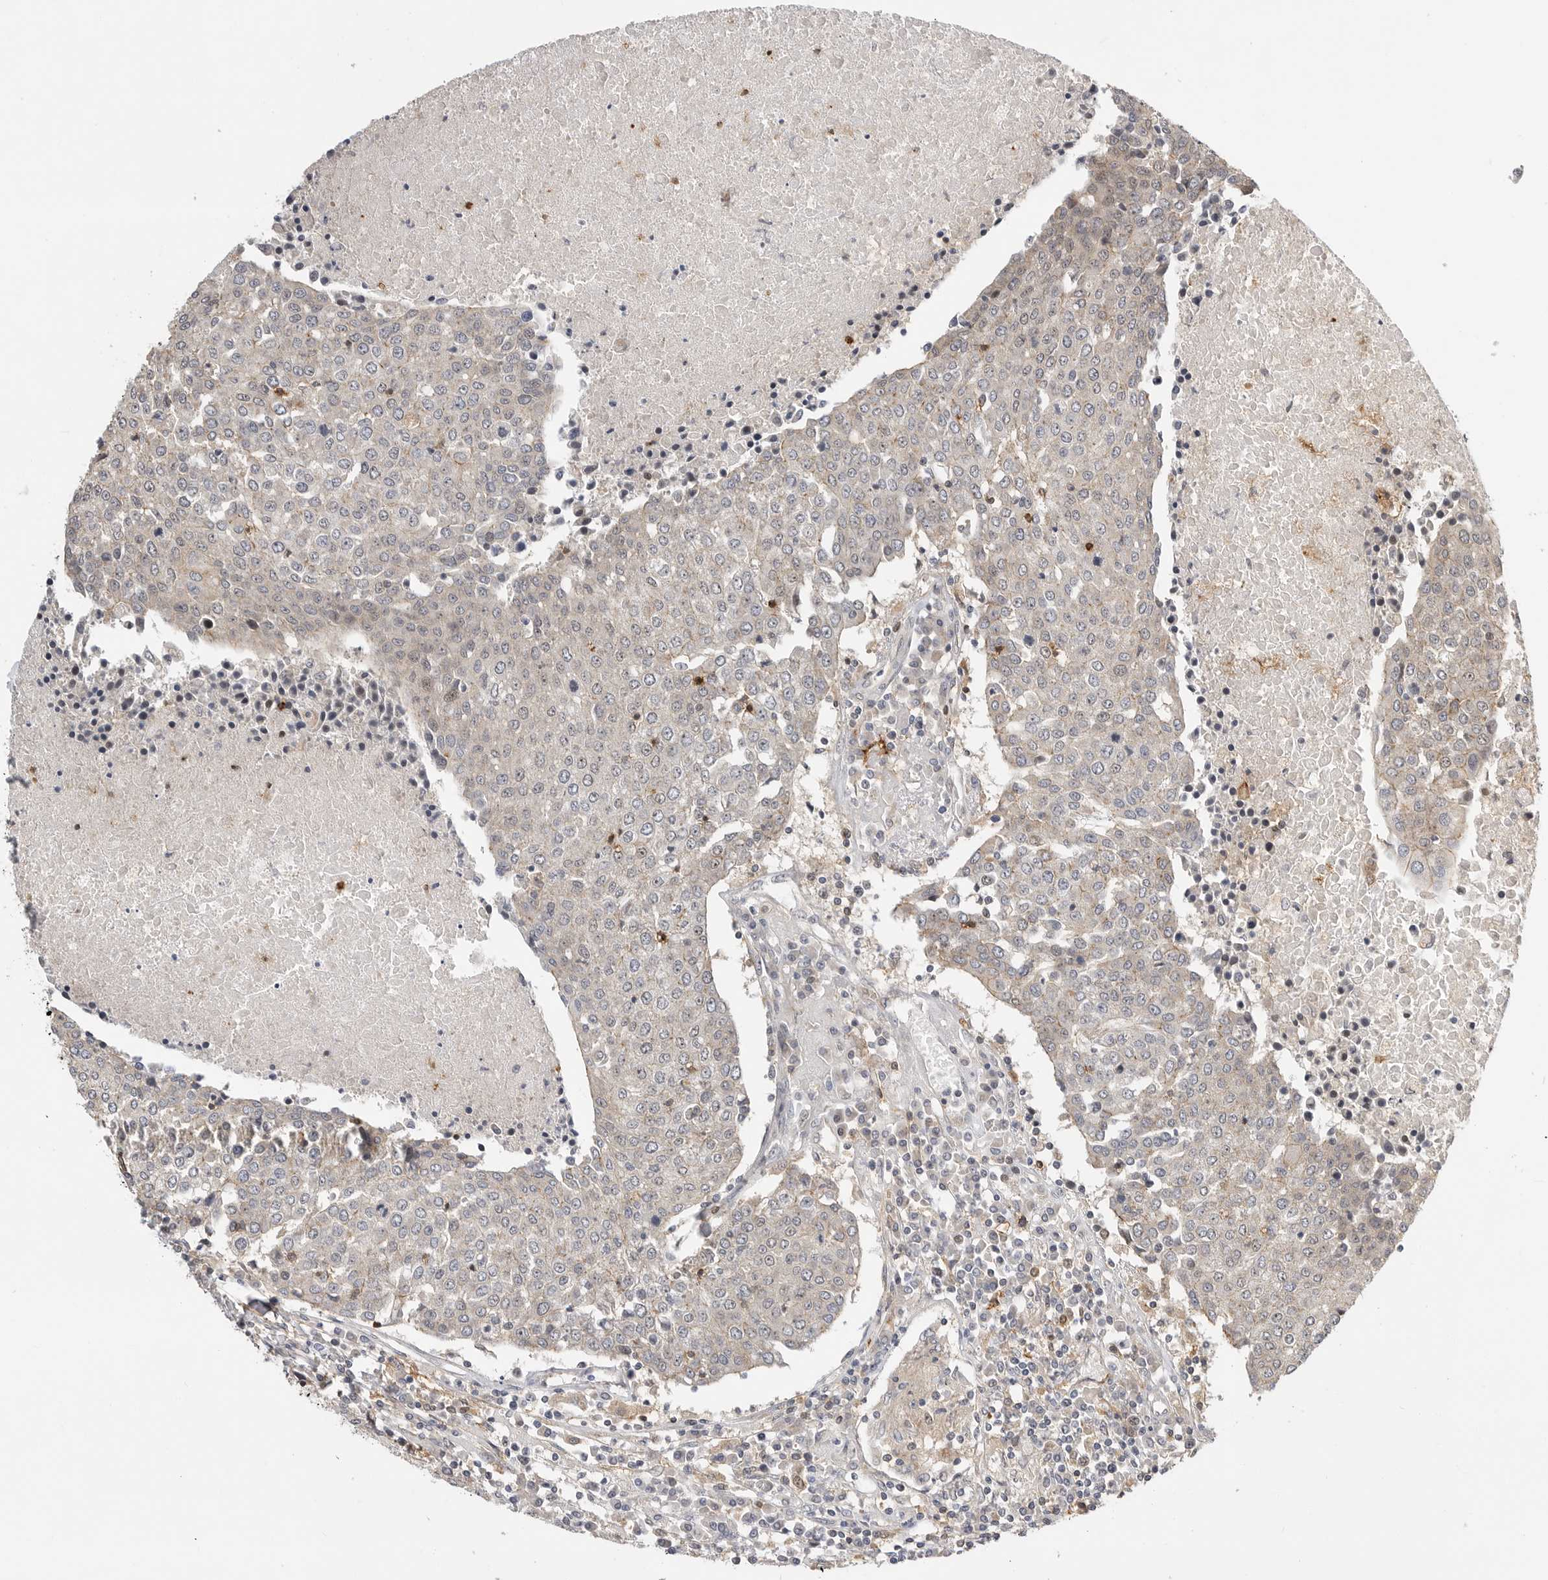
{"staining": {"intensity": "negative", "quantity": "none", "location": "none"}, "tissue": "urothelial cancer", "cell_type": "Tumor cells", "image_type": "cancer", "snomed": [{"axis": "morphology", "description": "Urothelial carcinoma, High grade"}, {"axis": "topography", "description": "Urinary bladder"}], "caption": "Immunohistochemistry image of human urothelial cancer stained for a protein (brown), which exhibits no expression in tumor cells.", "gene": "CSNK1G3", "patient": {"sex": "female", "age": 85}}